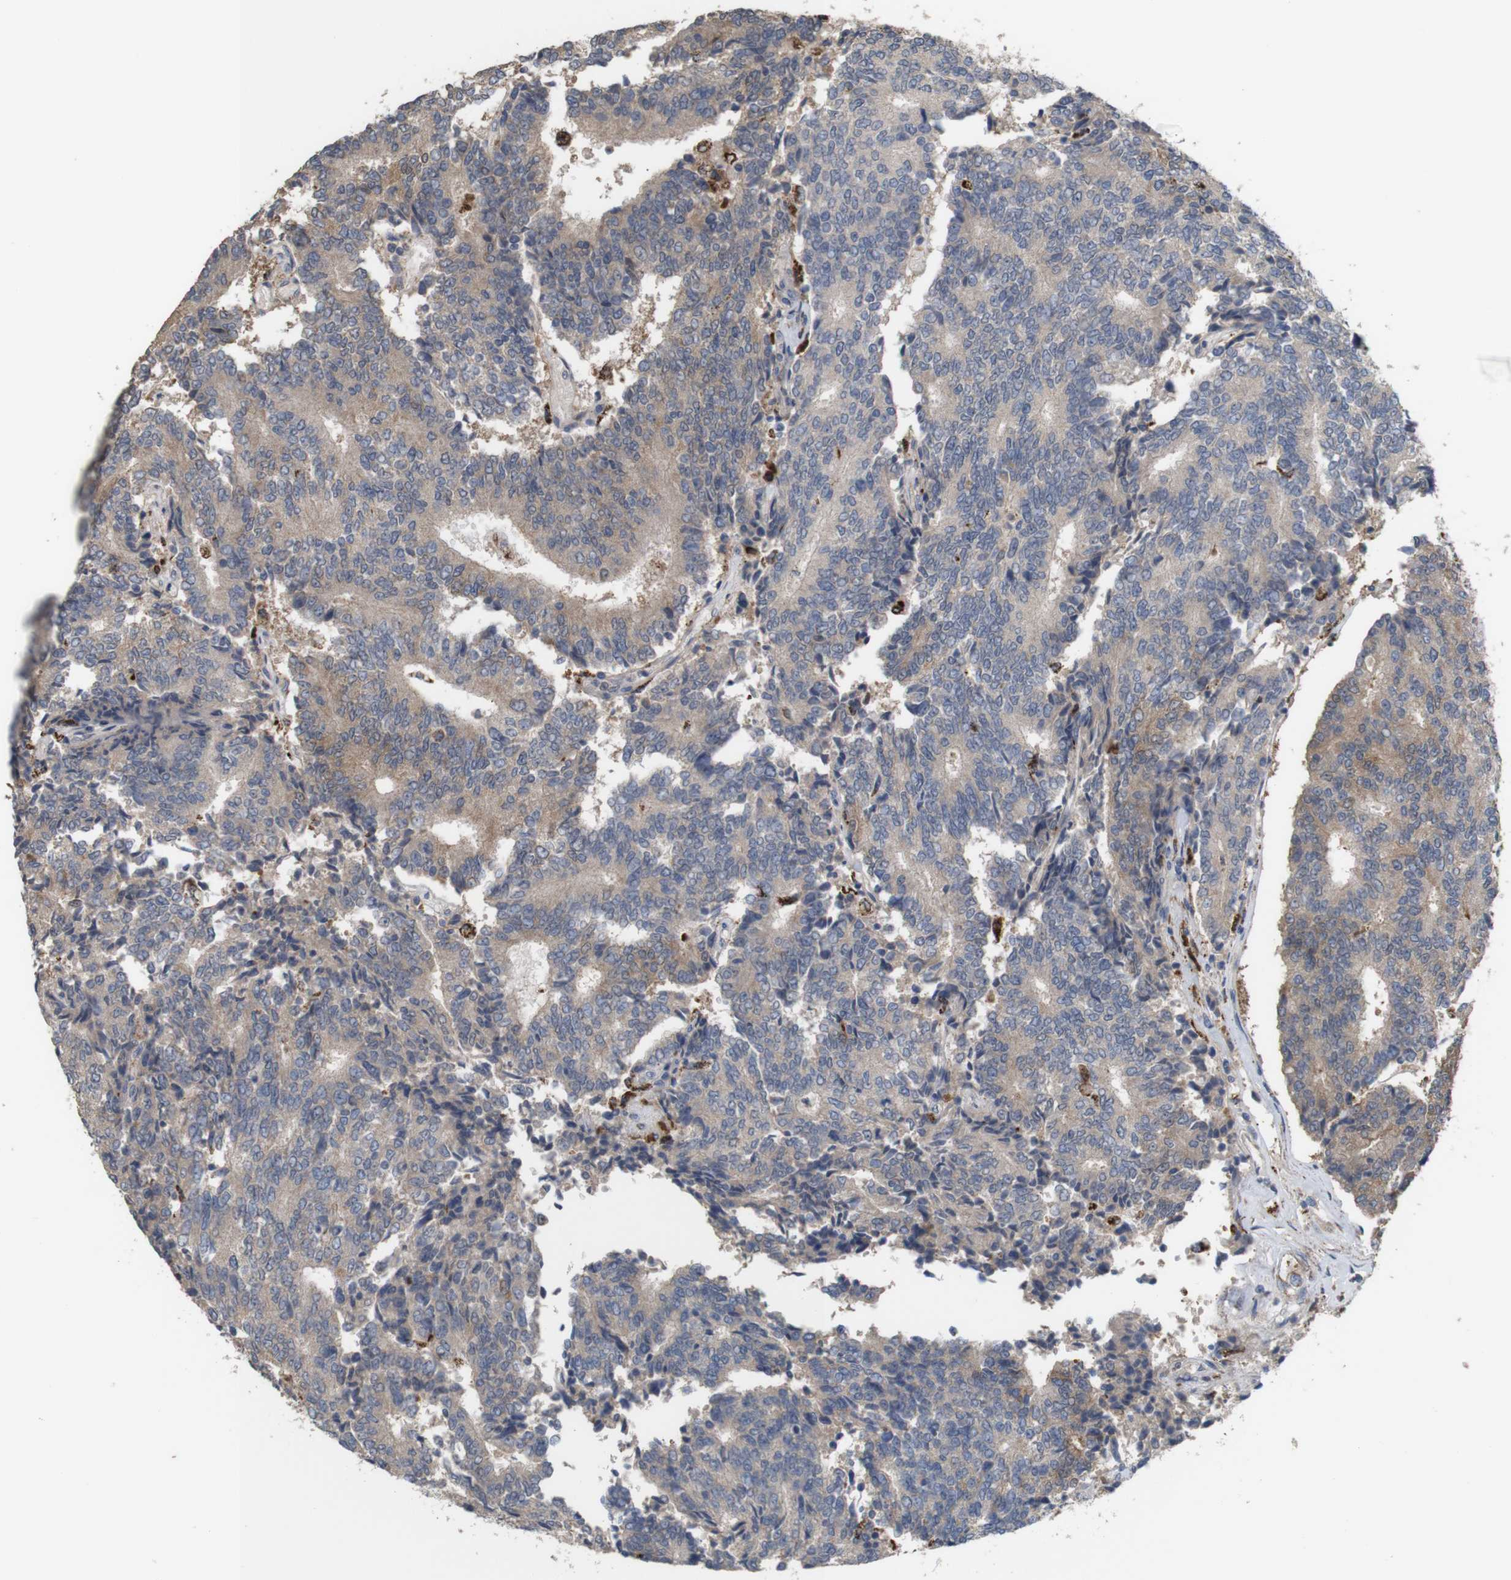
{"staining": {"intensity": "moderate", "quantity": "25%-75%", "location": "cytoplasmic/membranous"}, "tissue": "prostate cancer", "cell_type": "Tumor cells", "image_type": "cancer", "snomed": [{"axis": "morphology", "description": "Normal tissue, NOS"}, {"axis": "morphology", "description": "Adenocarcinoma, High grade"}, {"axis": "topography", "description": "Prostate"}, {"axis": "topography", "description": "Seminal veicle"}], "caption": "Brown immunohistochemical staining in prostate adenocarcinoma (high-grade) exhibits moderate cytoplasmic/membranous staining in about 25%-75% of tumor cells.", "gene": "PTPRR", "patient": {"sex": "male", "age": 55}}